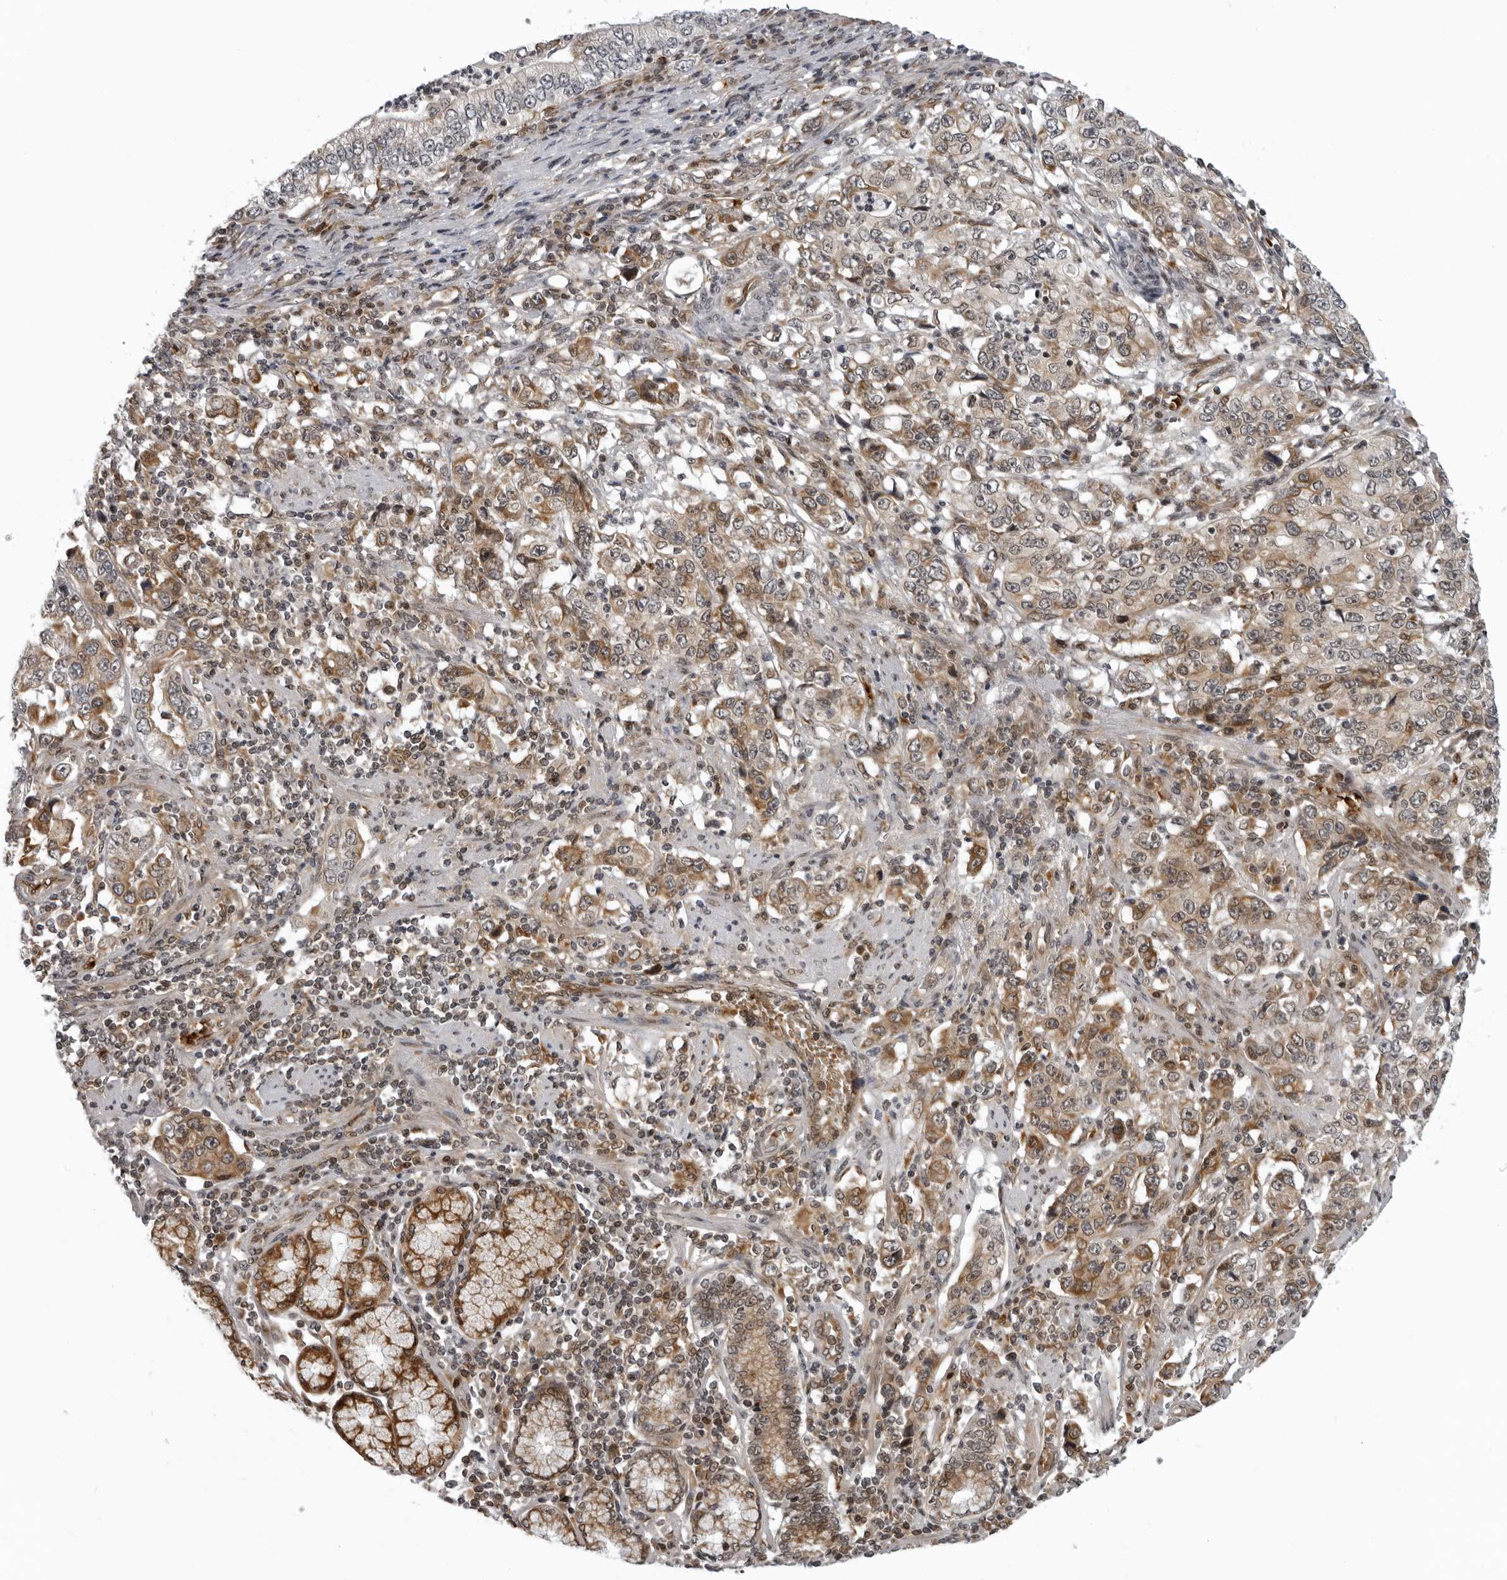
{"staining": {"intensity": "moderate", "quantity": "25%-75%", "location": "cytoplasmic/membranous"}, "tissue": "stomach cancer", "cell_type": "Tumor cells", "image_type": "cancer", "snomed": [{"axis": "morphology", "description": "Adenocarcinoma, NOS"}, {"axis": "topography", "description": "Stomach, lower"}], "caption": "IHC histopathology image of neoplastic tissue: stomach cancer stained using immunohistochemistry (IHC) displays medium levels of moderate protein expression localized specifically in the cytoplasmic/membranous of tumor cells, appearing as a cytoplasmic/membranous brown color.", "gene": "THOP1", "patient": {"sex": "female", "age": 72}}